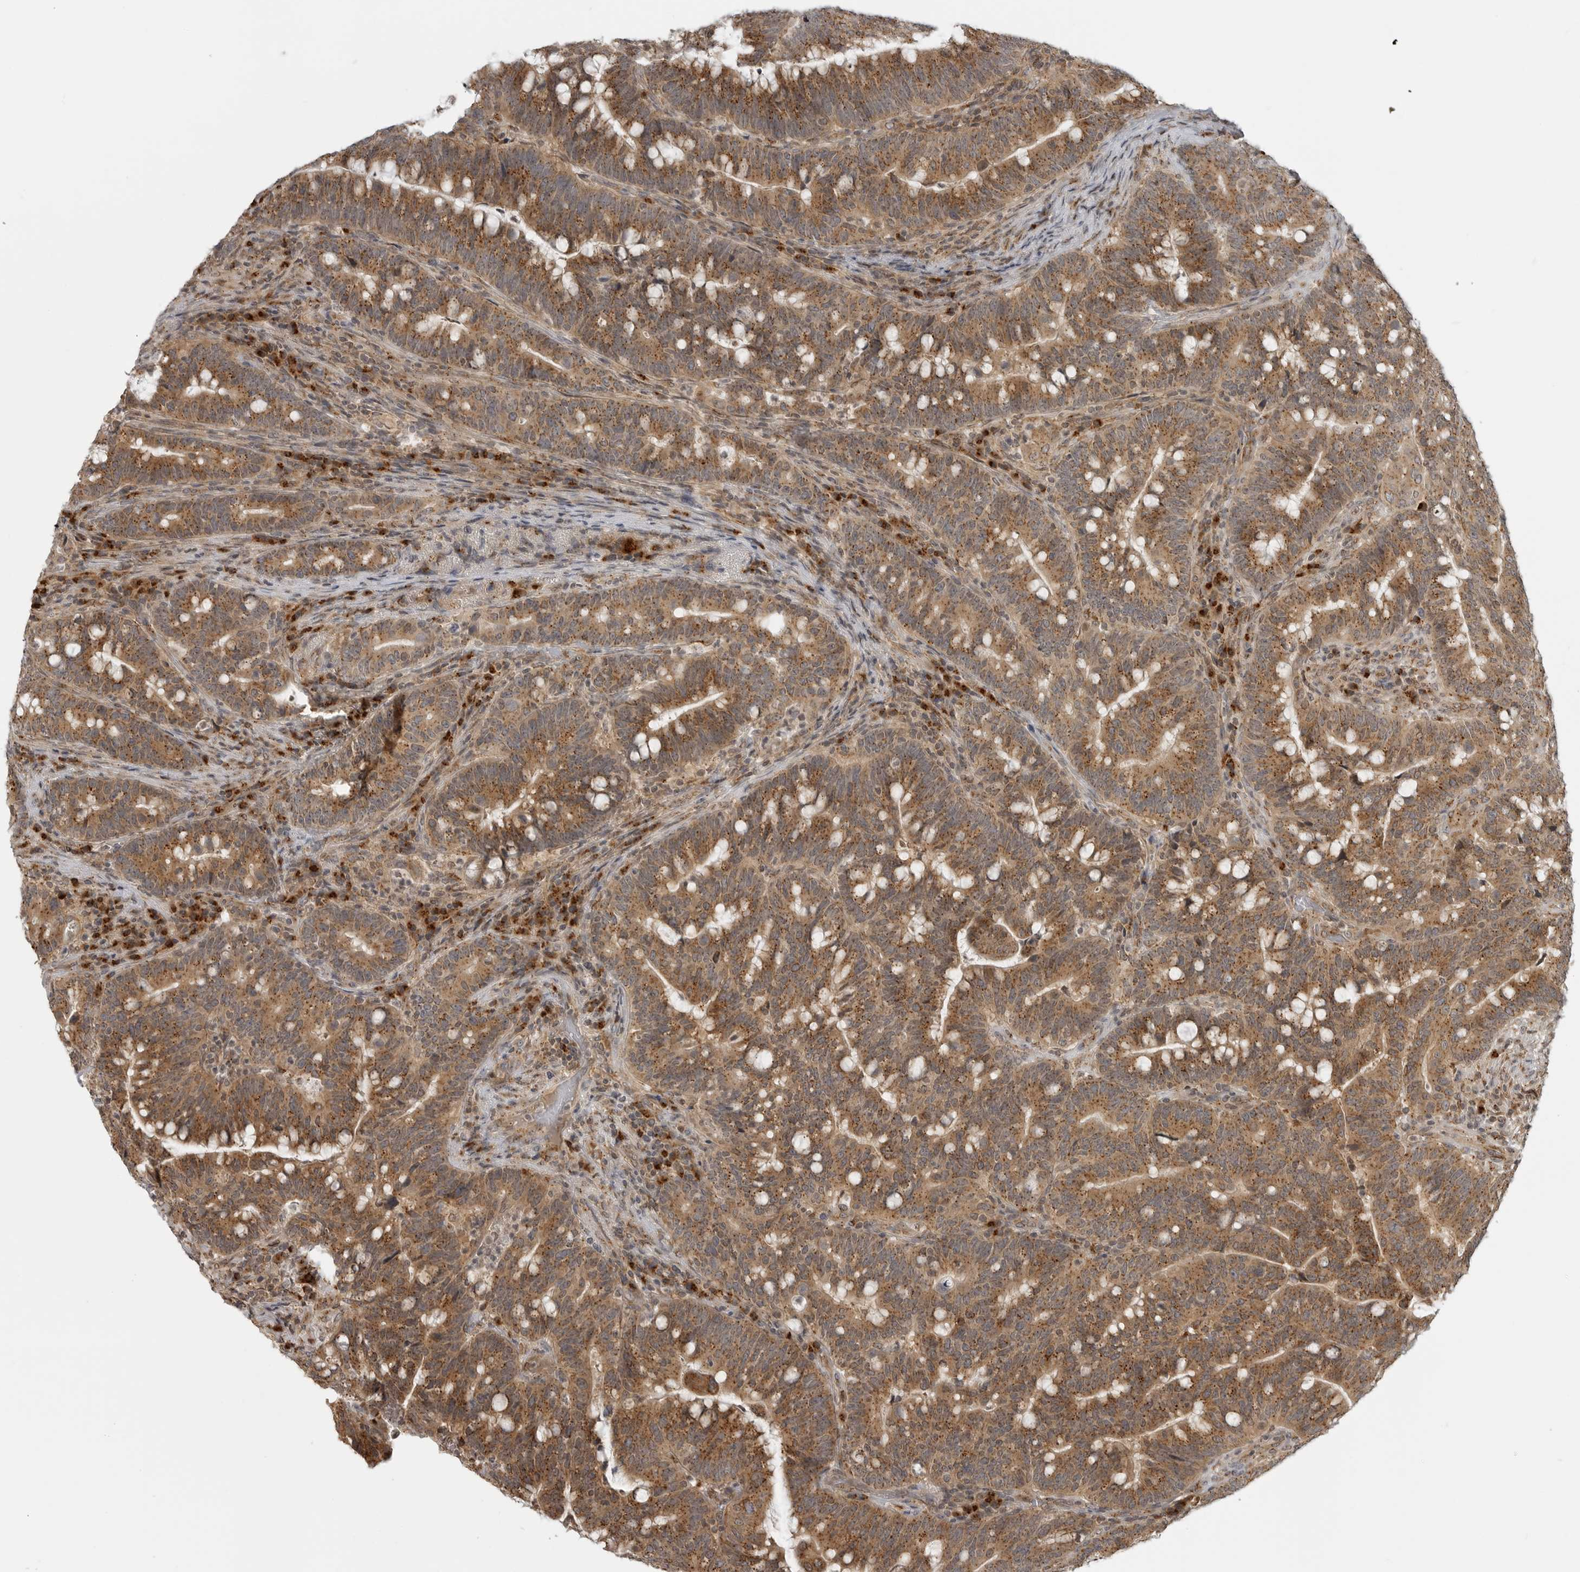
{"staining": {"intensity": "moderate", "quantity": ">75%", "location": "cytoplasmic/membranous"}, "tissue": "colorectal cancer", "cell_type": "Tumor cells", "image_type": "cancer", "snomed": [{"axis": "morphology", "description": "Adenocarcinoma, NOS"}, {"axis": "topography", "description": "Colon"}], "caption": "IHC histopathology image of neoplastic tissue: colorectal cancer stained using immunohistochemistry demonstrates medium levels of moderate protein expression localized specifically in the cytoplasmic/membranous of tumor cells, appearing as a cytoplasmic/membranous brown color.", "gene": "COPA", "patient": {"sex": "female", "age": 66}}